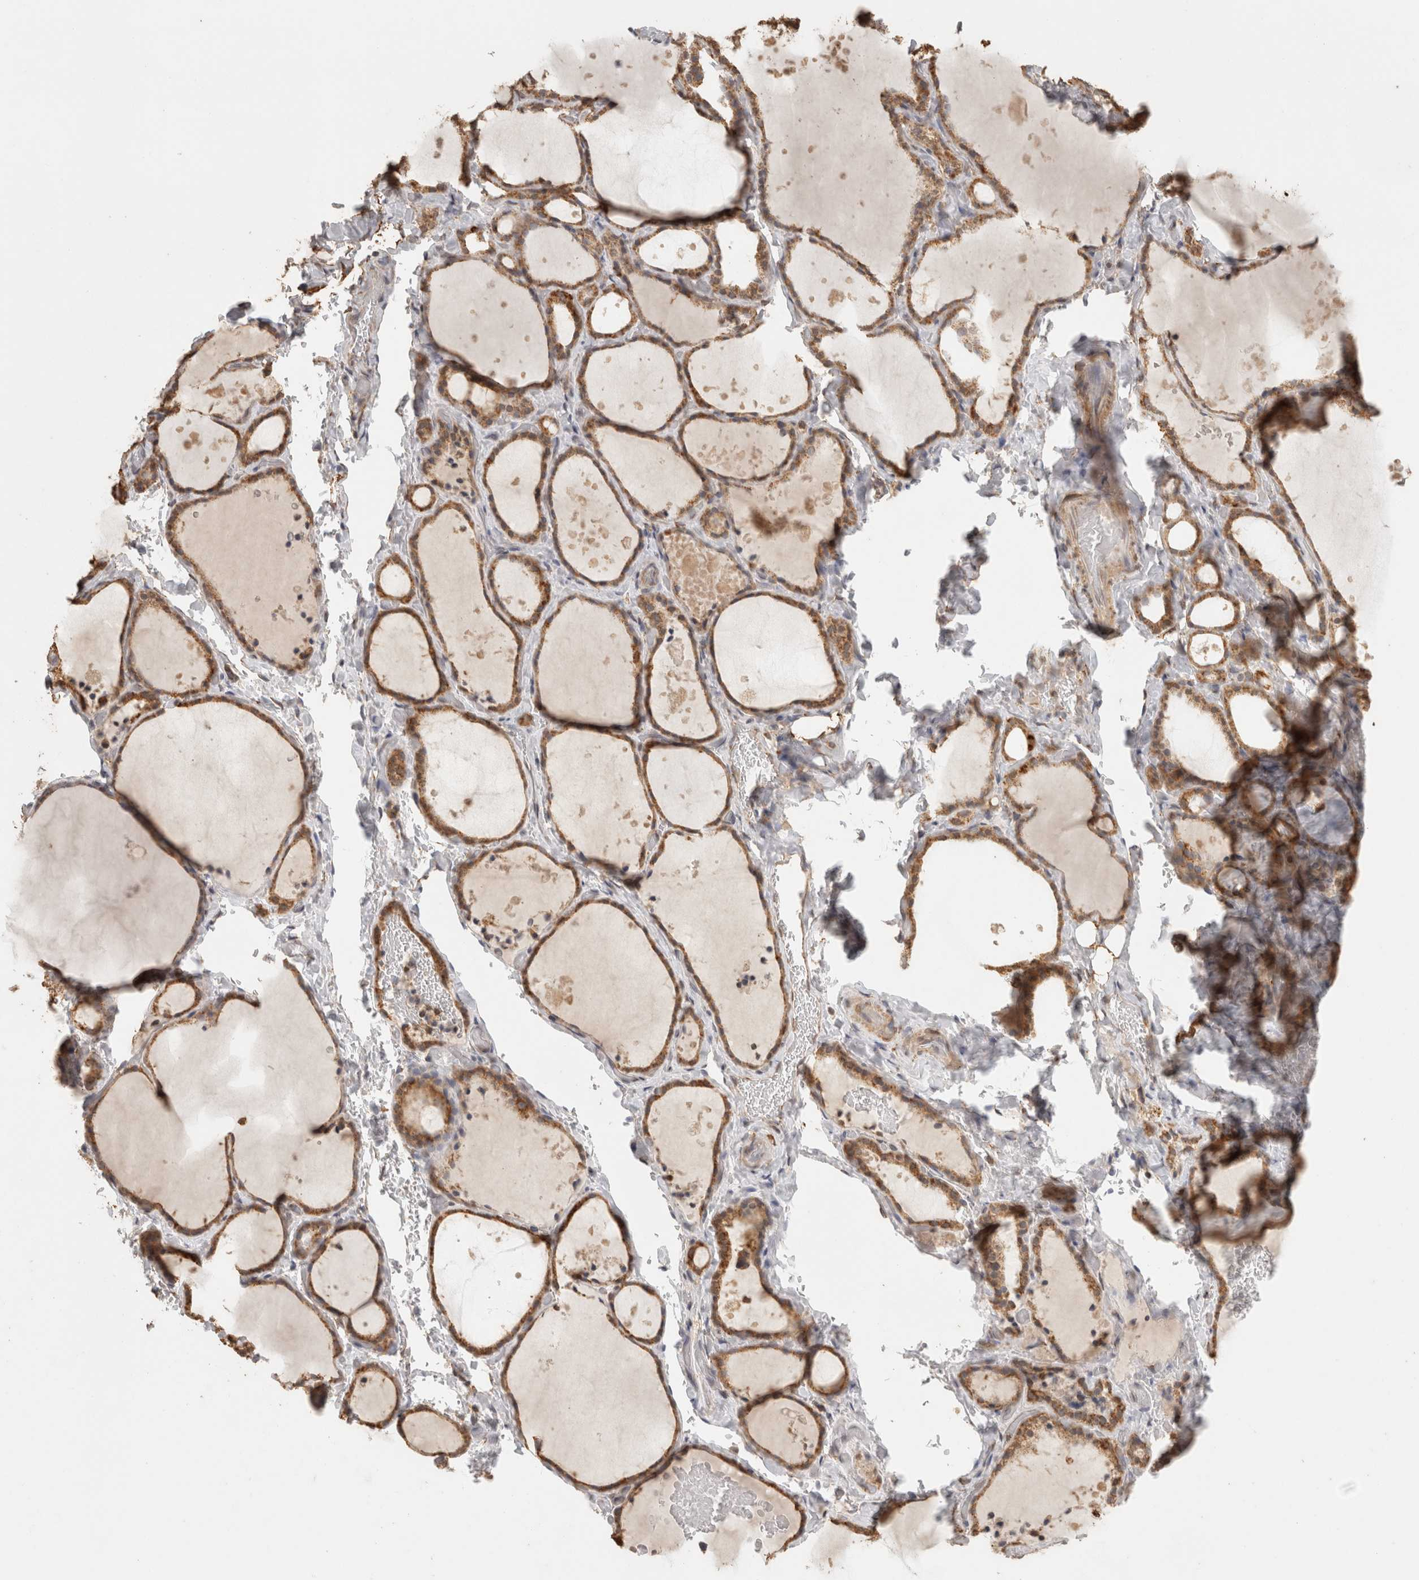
{"staining": {"intensity": "moderate", "quantity": ">75%", "location": "cytoplasmic/membranous"}, "tissue": "thyroid gland", "cell_type": "Glandular cells", "image_type": "normal", "snomed": [{"axis": "morphology", "description": "Normal tissue, NOS"}, {"axis": "topography", "description": "Thyroid gland"}], "caption": "IHC (DAB (3,3'-diaminobenzidine)) staining of normal human thyroid gland exhibits moderate cytoplasmic/membranous protein positivity in approximately >75% of glandular cells.", "gene": "BNIP3L", "patient": {"sex": "female", "age": 44}}